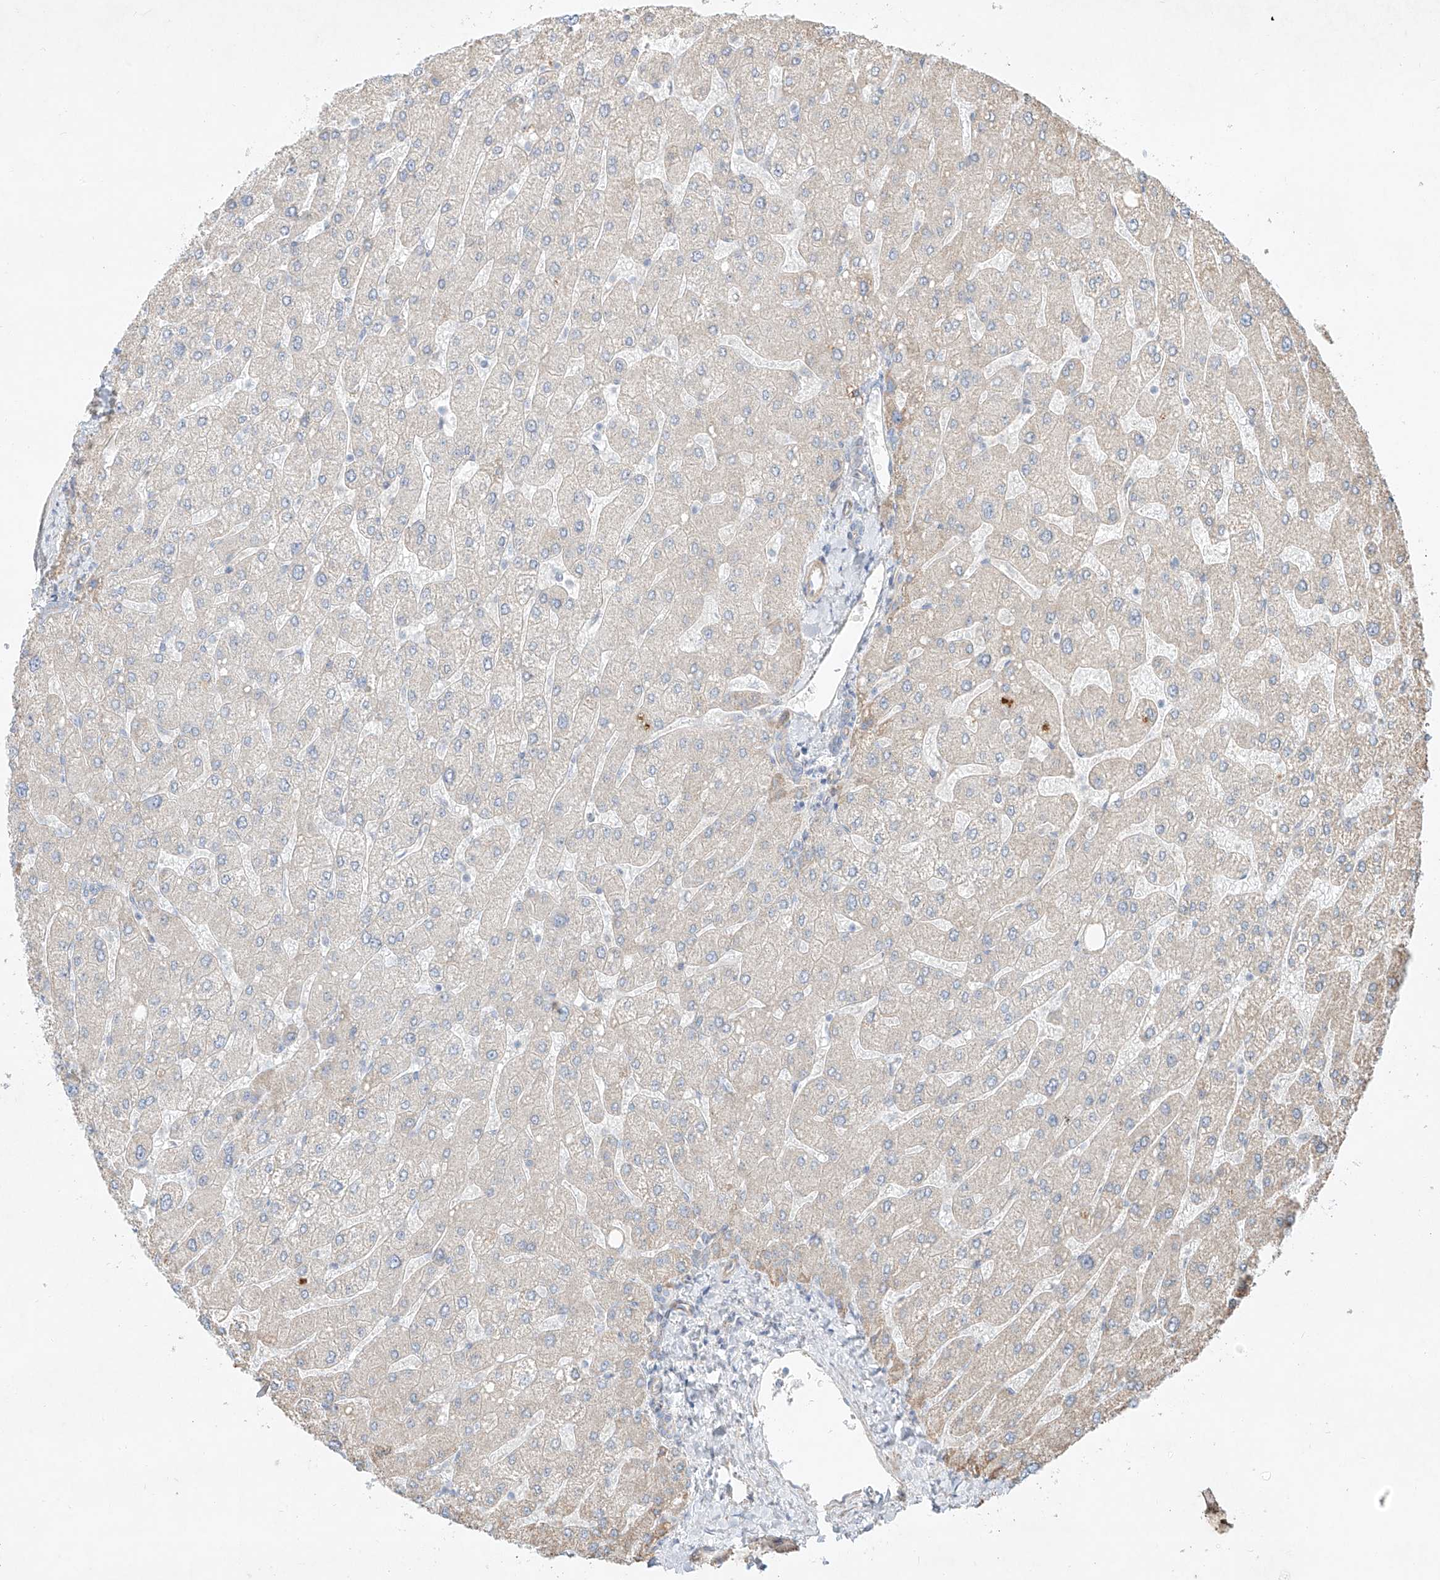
{"staining": {"intensity": "negative", "quantity": "none", "location": "none"}, "tissue": "liver", "cell_type": "Cholangiocytes", "image_type": "normal", "snomed": [{"axis": "morphology", "description": "Normal tissue, NOS"}, {"axis": "topography", "description": "Liver"}], "caption": "An immunohistochemistry histopathology image of normal liver is shown. There is no staining in cholangiocytes of liver. The staining is performed using DAB (3,3'-diaminobenzidine) brown chromogen with nuclei counter-stained in using hematoxylin.", "gene": "AJM1", "patient": {"sex": "male", "age": 55}}